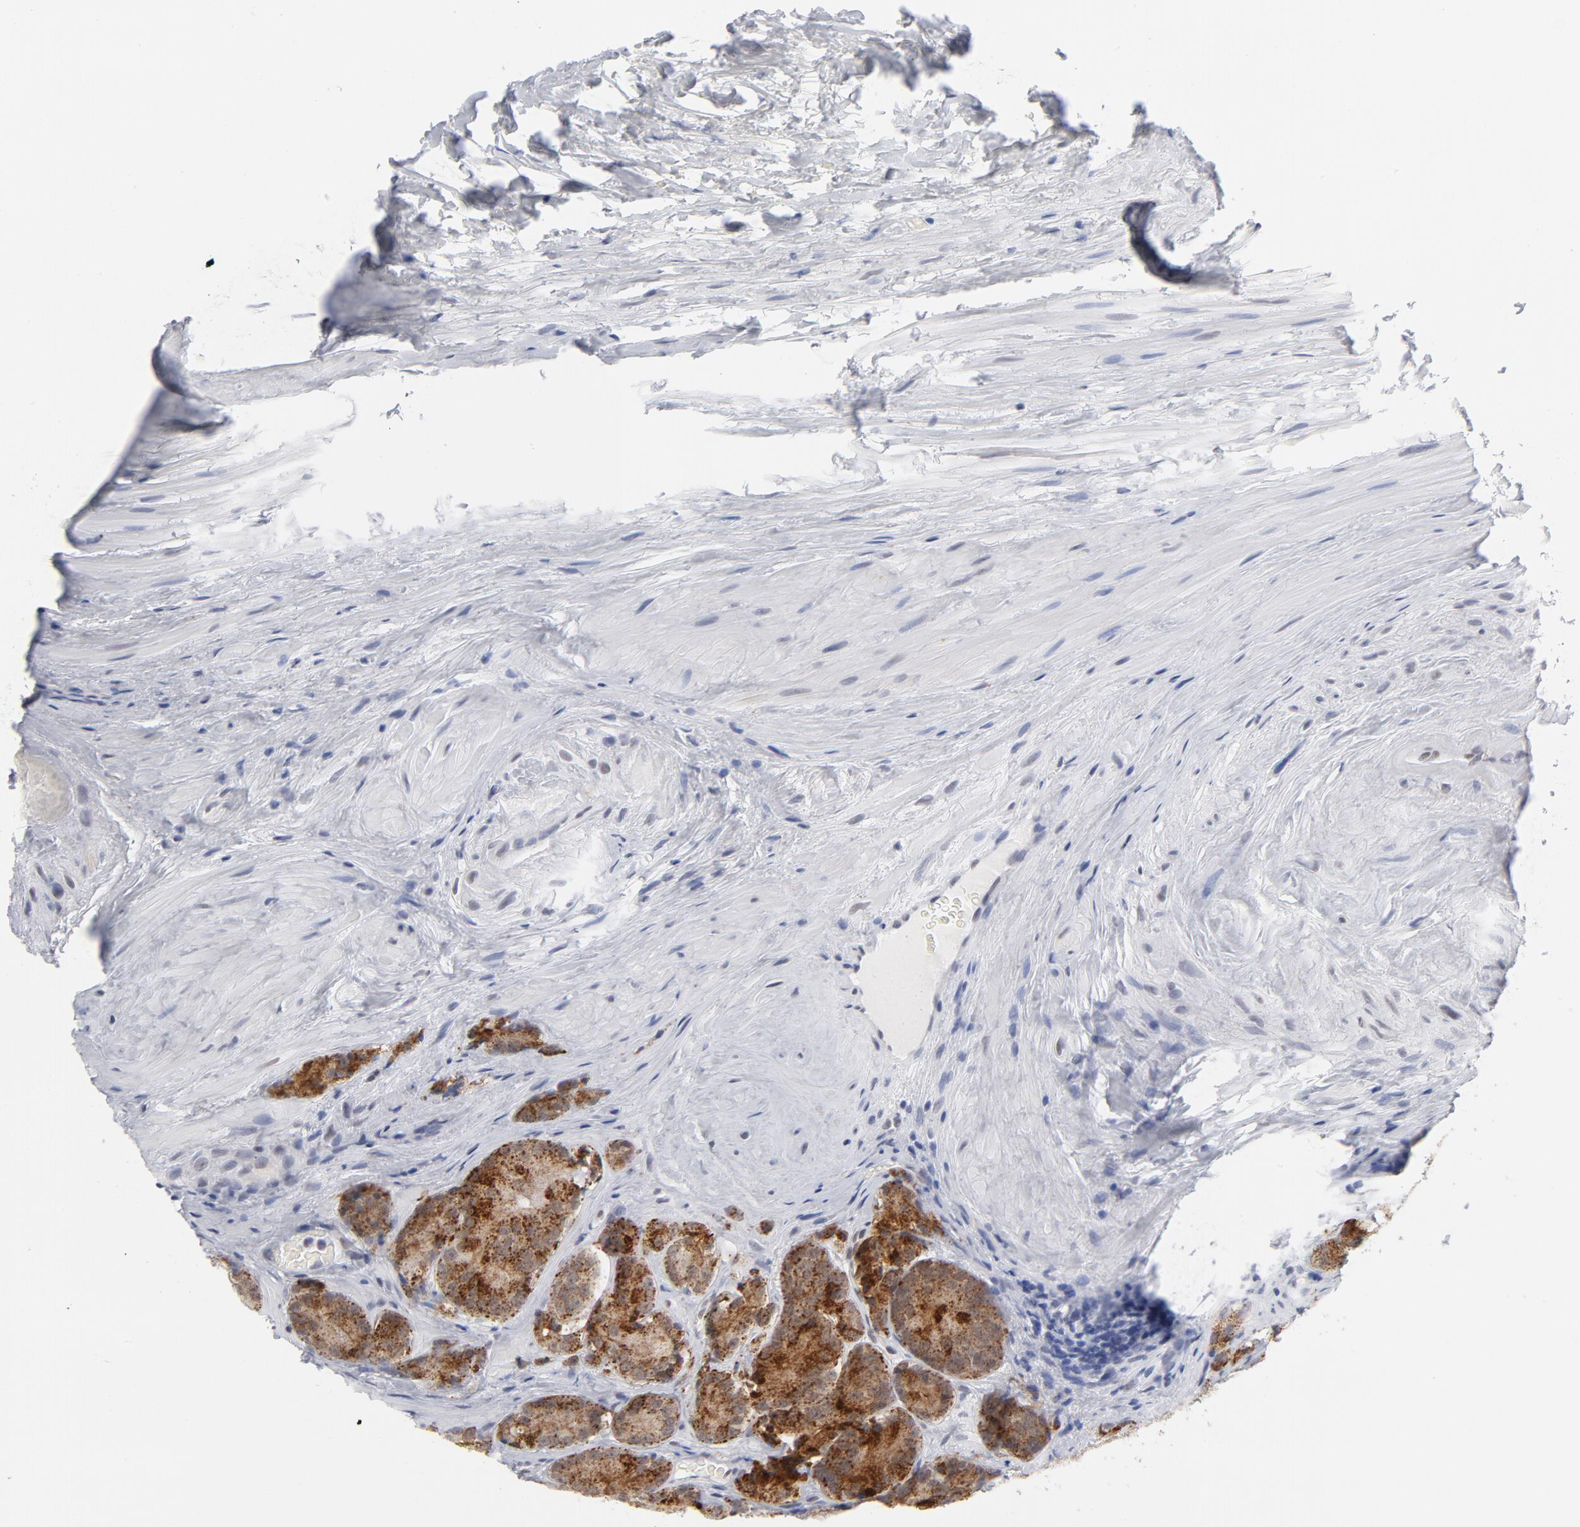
{"staining": {"intensity": "strong", "quantity": "25%-75%", "location": "cytoplasmic/membranous,nuclear"}, "tissue": "prostate cancer", "cell_type": "Tumor cells", "image_type": "cancer", "snomed": [{"axis": "morphology", "description": "Adenocarcinoma, High grade"}, {"axis": "topography", "description": "Prostate"}], "caption": "High-grade adenocarcinoma (prostate) stained with DAB (3,3'-diaminobenzidine) immunohistochemistry displays high levels of strong cytoplasmic/membranous and nuclear expression in about 25%-75% of tumor cells.", "gene": "BAP1", "patient": {"sex": "male", "age": 70}}